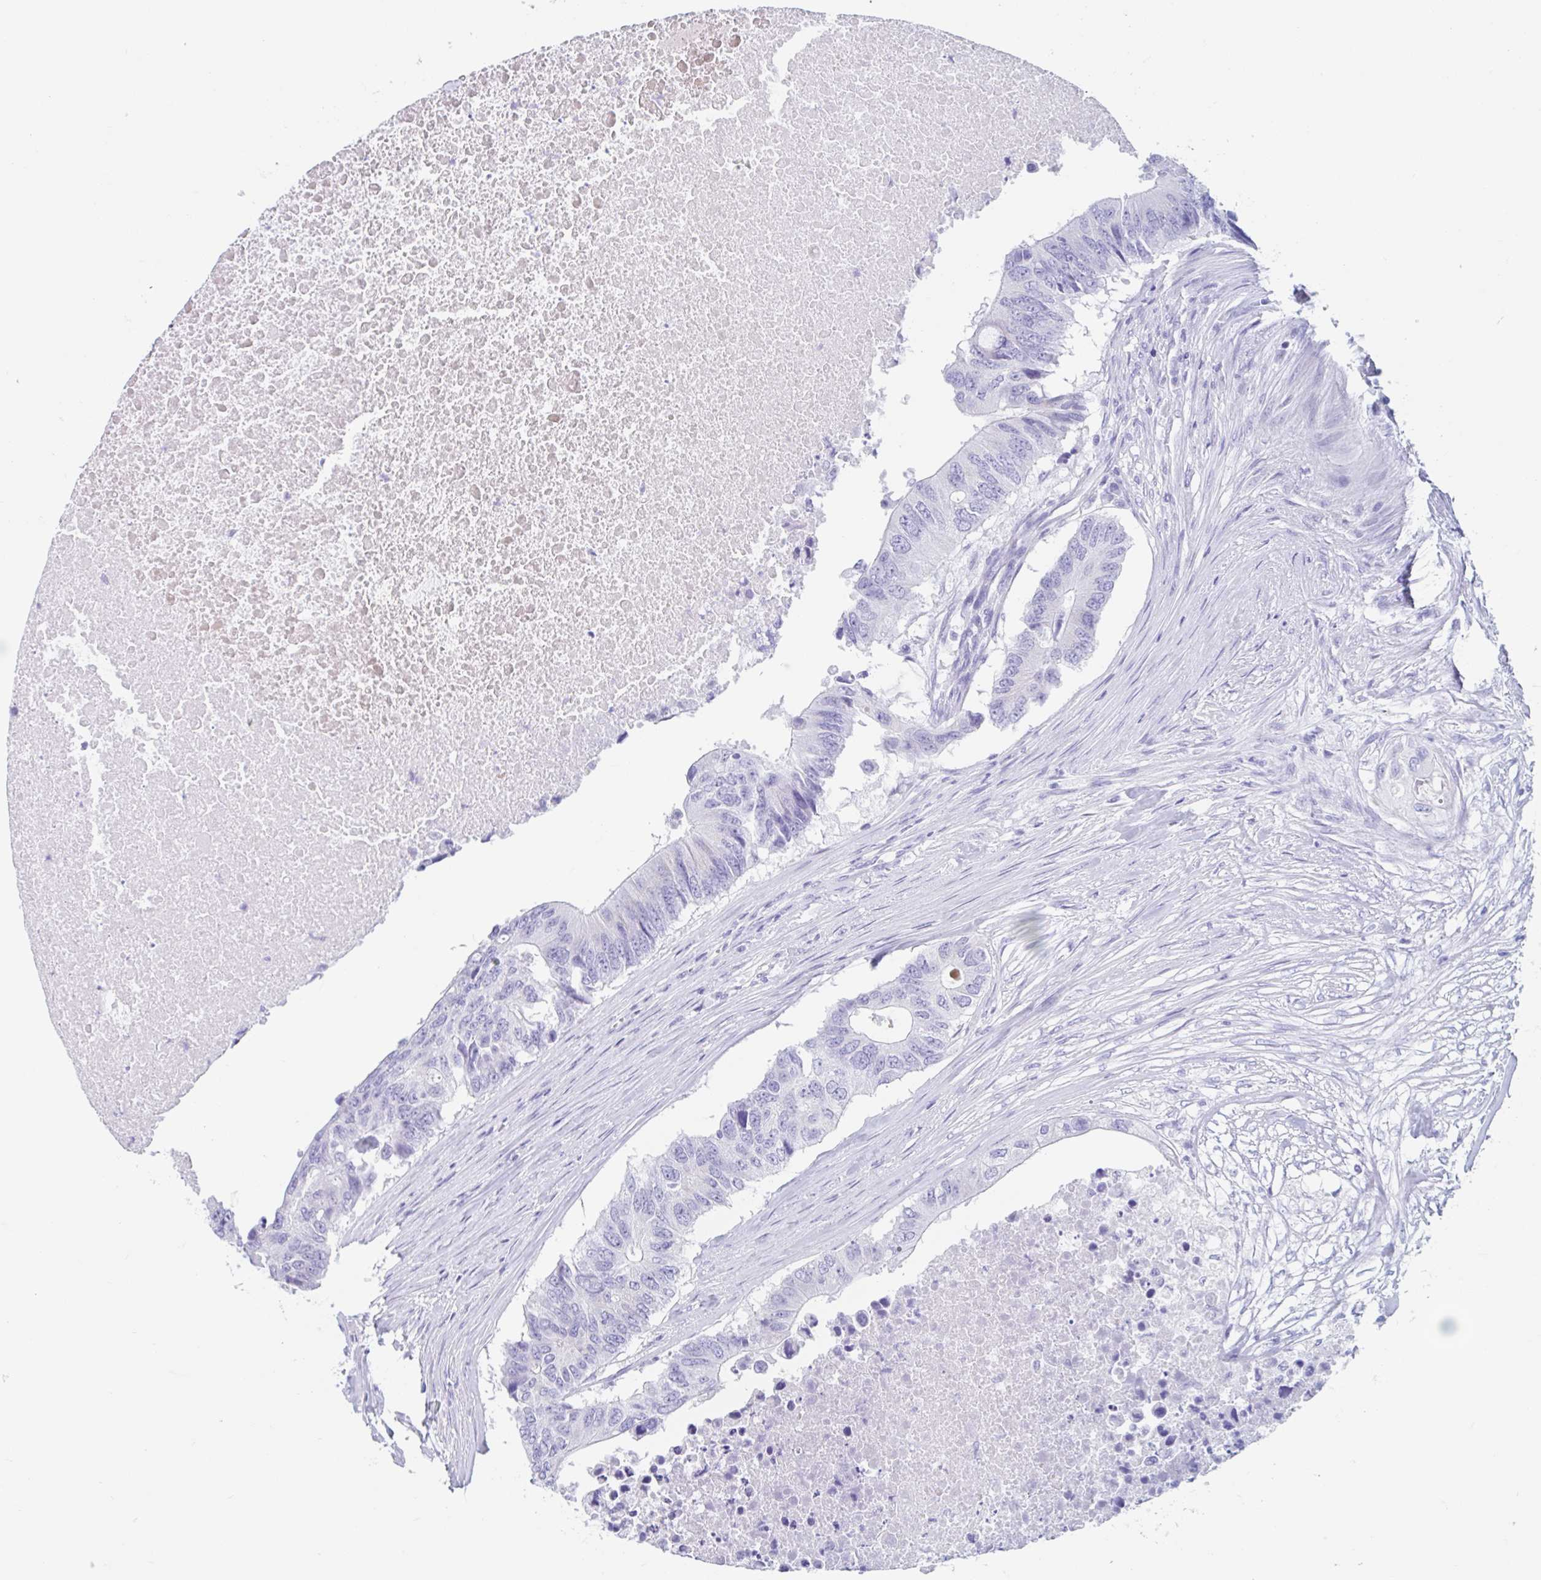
{"staining": {"intensity": "negative", "quantity": "none", "location": "none"}, "tissue": "colorectal cancer", "cell_type": "Tumor cells", "image_type": "cancer", "snomed": [{"axis": "morphology", "description": "Adenocarcinoma, NOS"}, {"axis": "topography", "description": "Colon"}], "caption": "Immunohistochemistry (IHC) photomicrograph of neoplastic tissue: human colorectal adenocarcinoma stained with DAB shows no significant protein positivity in tumor cells. Brightfield microscopy of immunohistochemistry (IHC) stained with DAB (brown) and hematoxylin (blue), captured at high magnification.", "gene": "CPTP", "patient": {"sex": "male", "age": 71}}